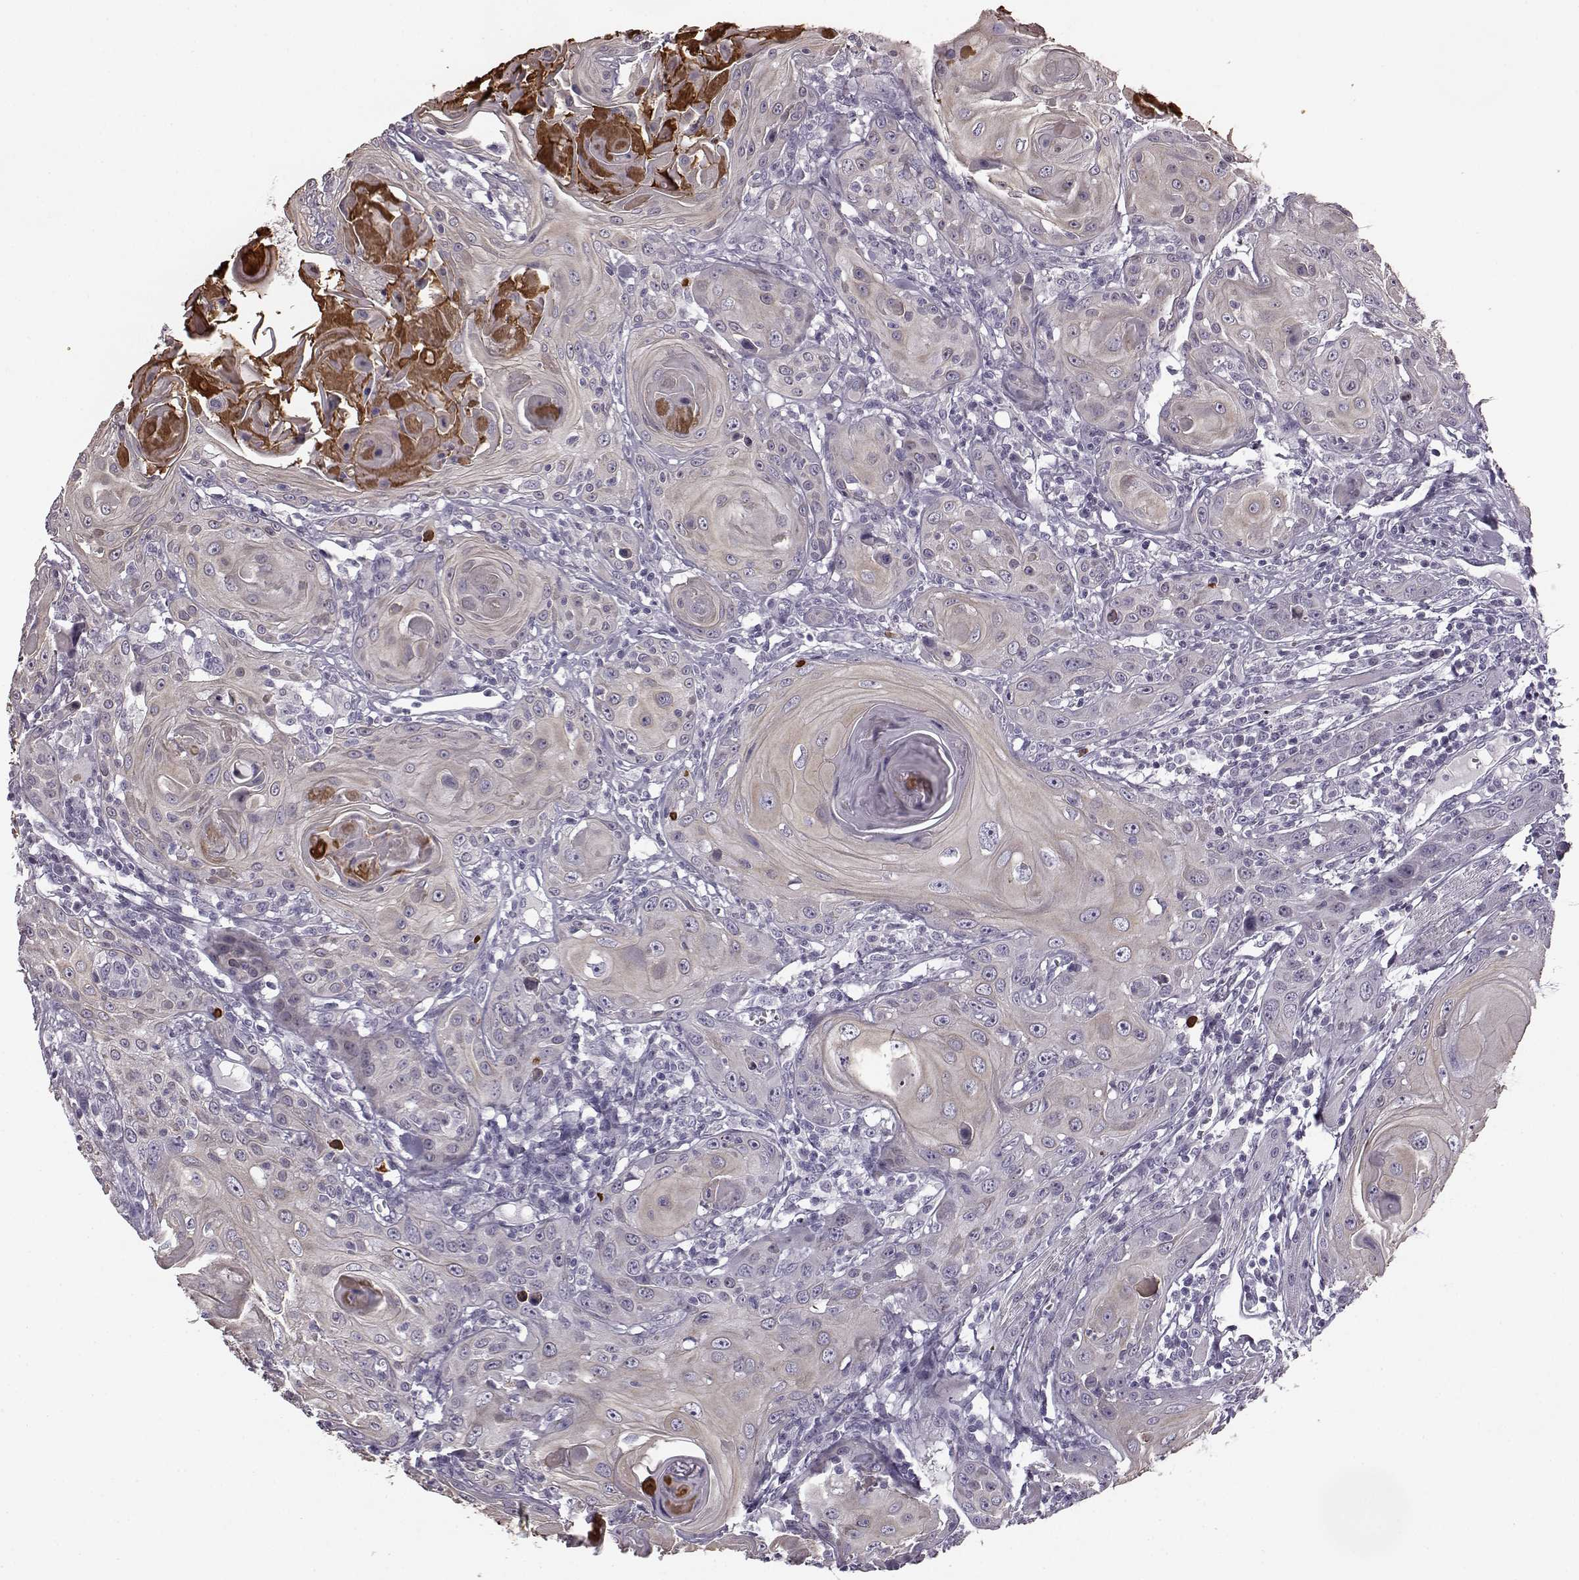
{"staining": {"intensity": "weak", "quantity": ">75%", "location": "cytoplasmic/membranous"}, "tissue": "head and neck cancer", "cell_type": "Tumor cells", "image_type": "cancer", "snomed": [{"axis": "morphology", "description": "Squamous cell carcinoma, NOS"}, {"axis": "topography", "description": "Head-Neck"}], "caption": "Weak cytoplasmic/membranous expression is present in about >75% of tumor cells in head and neck cancer (squamous cell carcinoma).", "gene": "ODAD4", "patient": {"sex": "female", "age": 80}}